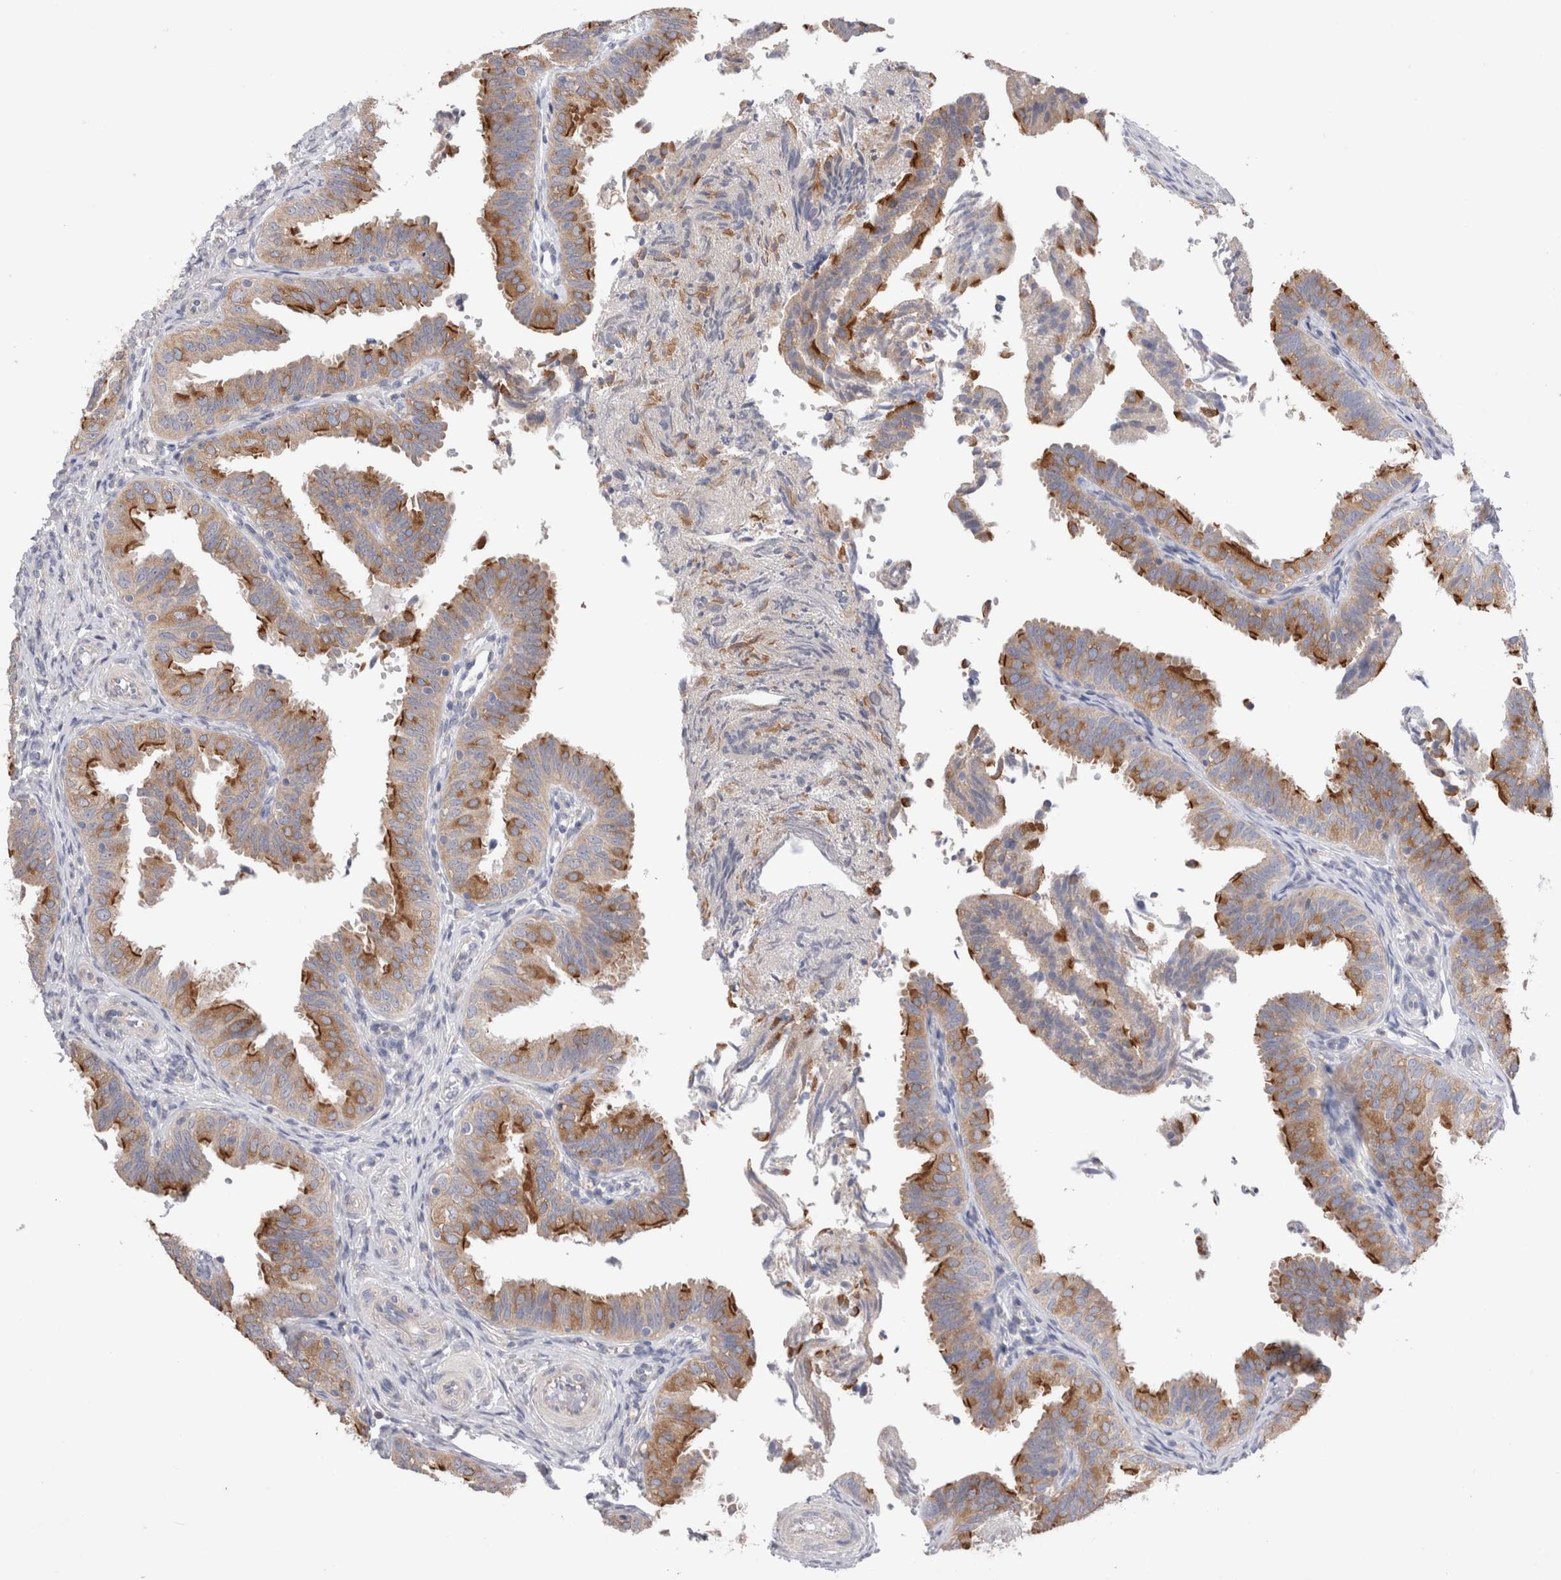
{"staining": {"intensity": "moderate", "quantity": "25%-75%", "location": "cytoplasmic/membranous"}, "tissue": "fallopian tube", "cell_type": "Glandular cells", "image_type": "normal", "snomed": [{"axis": "morphology", "description": "Normal tissue, NOS"}, {"axis": "topography", "description": "Fallopian tube"}], "caption": "High-magnification brightfield microscopy of benign fallopian tube stained with DAB (brown) and counterstained with hematoxylin (blue). glandular cells exhibit moderate cytoplasmic/membranous expression is identified in approximately25%-75% of cells.", "gene": "IFT74", "patient": {"sex": "female", "age": 35}}